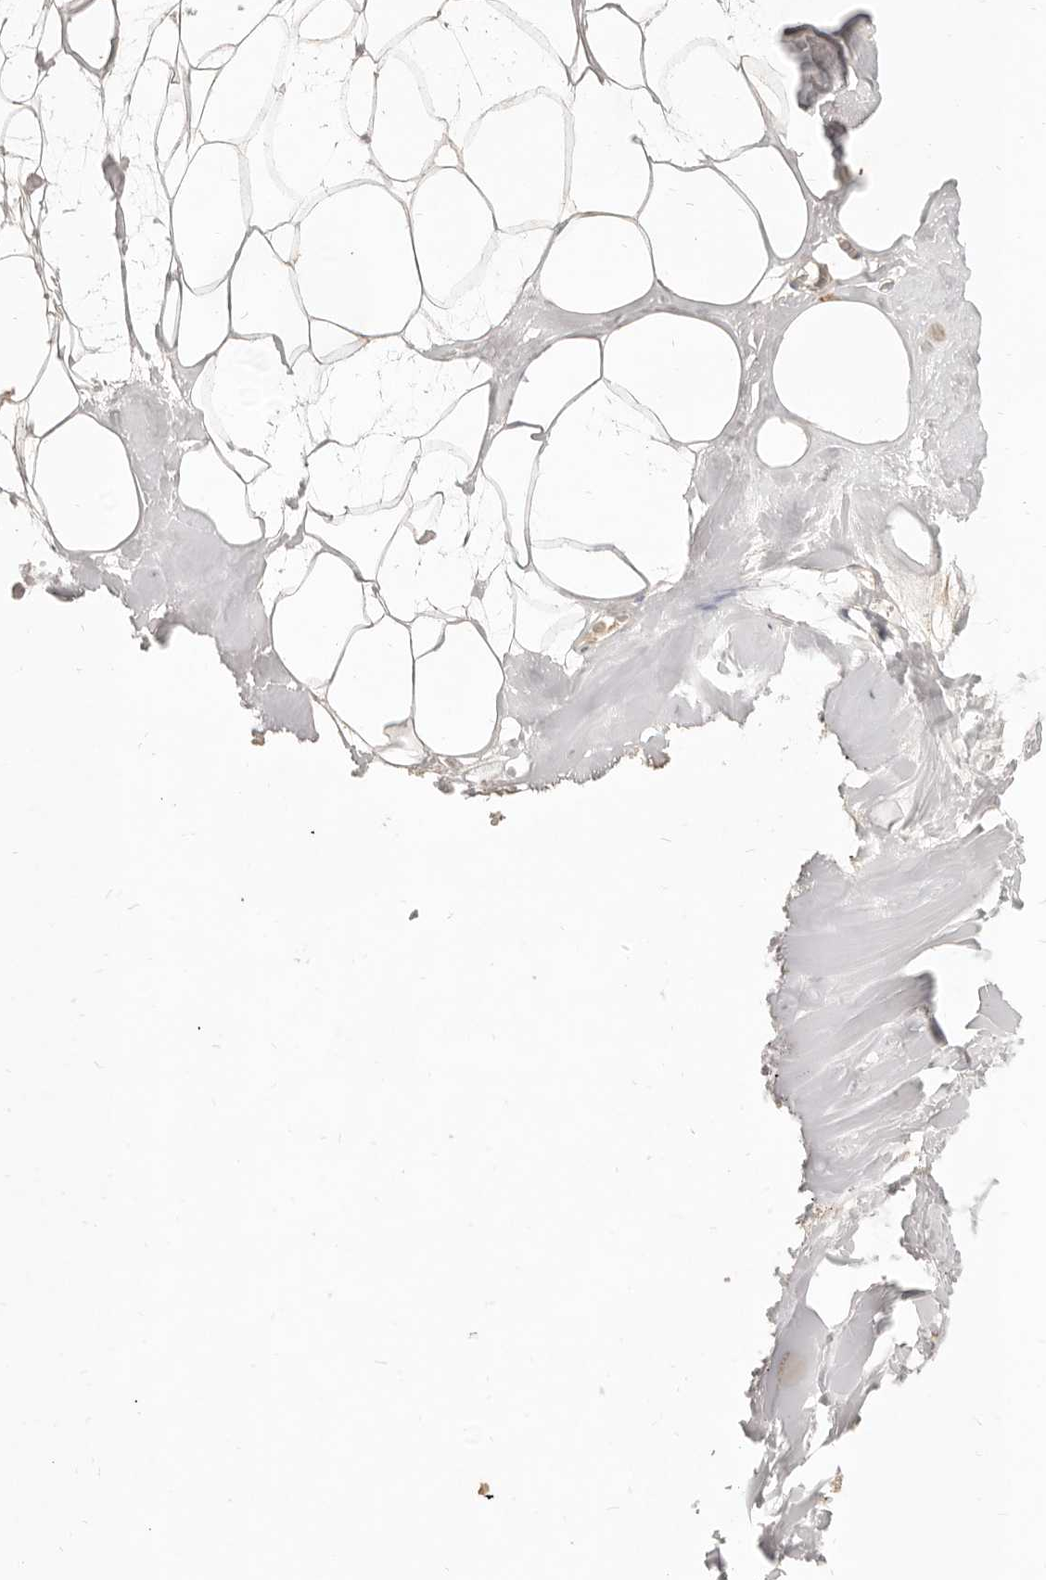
{"staining": {"intensity": "weak", "quantity": "25%-75%", "location": "cytoplasmic/membranous"}, "tissue": "adipose tissue", "cell_type": "Adipocytes", "image_type": "normal", "snomed": [{"axis": "morphology", "description": "Normal tissue, NOS"}, {"axis": "morphology", "description": "Fibrosis, NOS"}, {"axis": "topography", "description": "Breast"}, {"axis": "topography", "description": "Adipose tissue"}], "caption": "Weak cytoplasmic/membranous positivity is seen in about 25%-75% of adipocytes in normal adipose tissue.", "gene": "CPLANE2", "patient": {"sex": "female", "age": 39}}